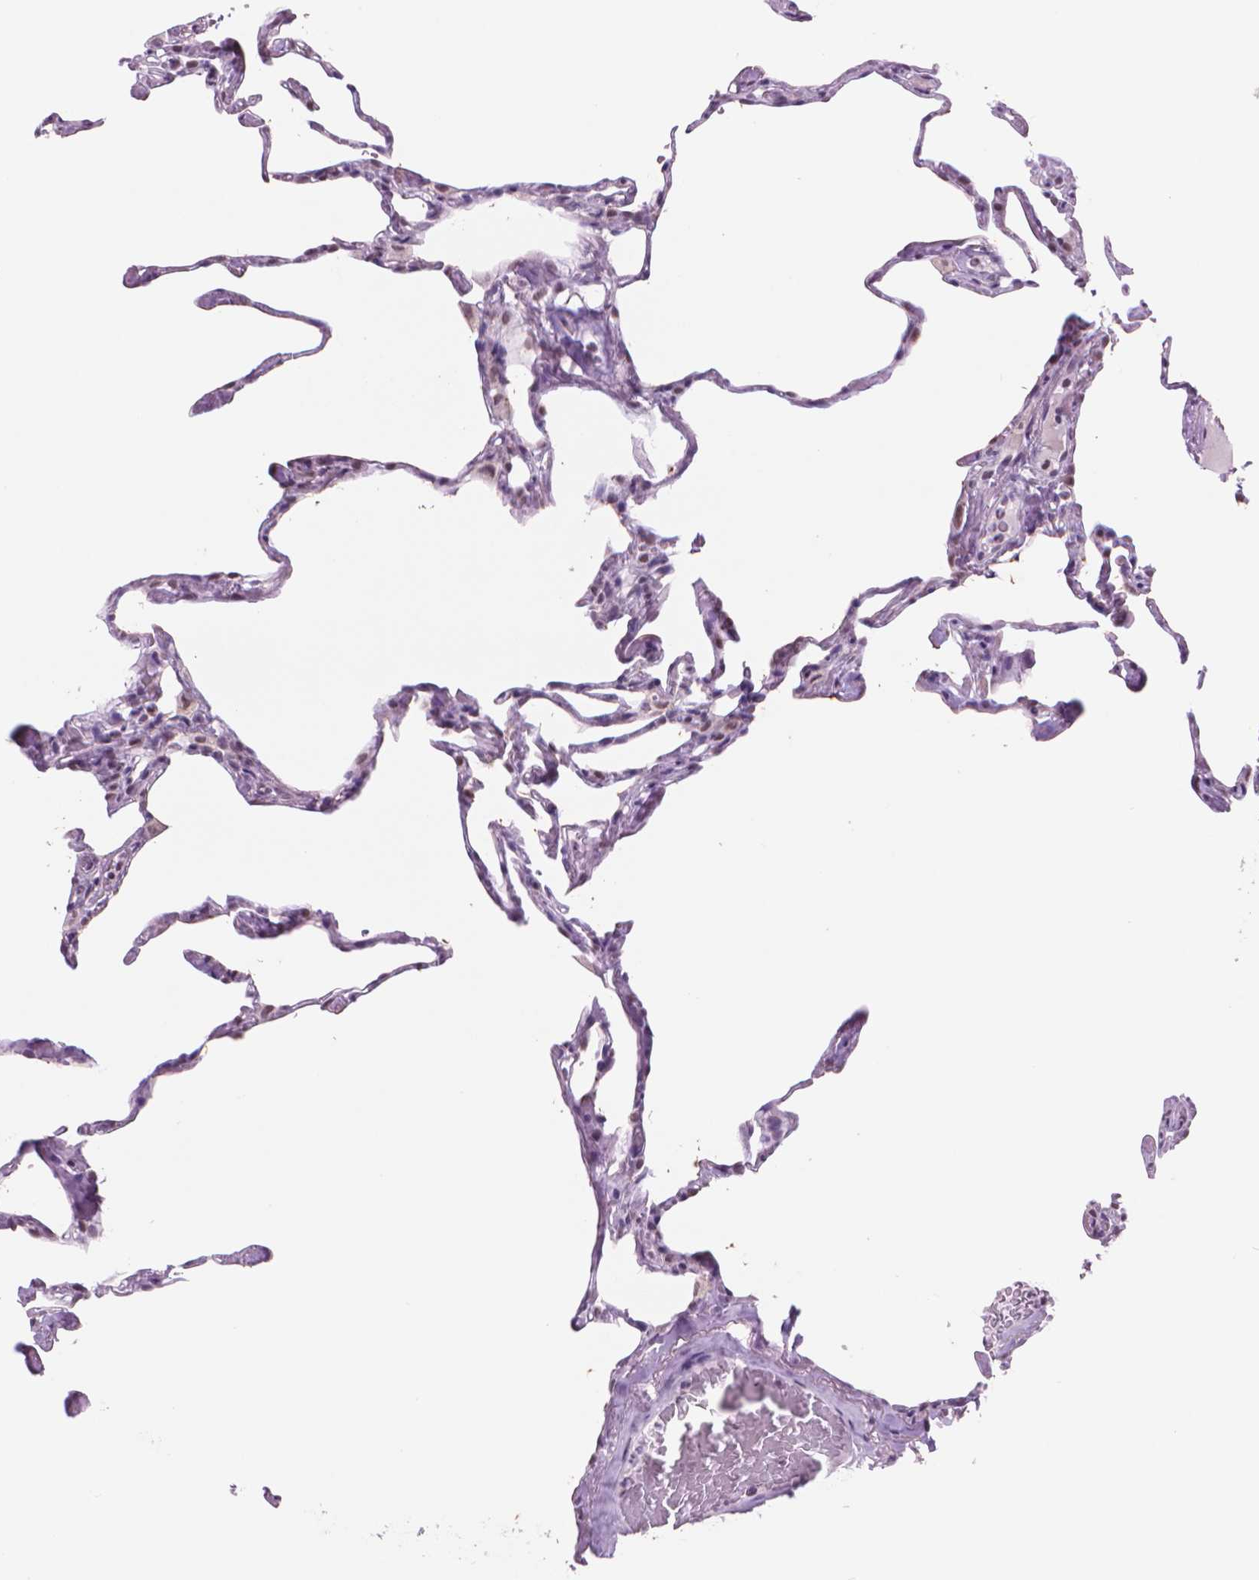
{"staining": {"intensity": "negative", "quantity": "none", "location": "none"}, "tissue": "lung", "cell_type": "Alveolar cells", "image_type": "normal", "snomed": [{"axis": "morphology", "description": "Normal tissue, NOS"}, {"axis": "topography", "description": "Lung"}], "caption": "Immunohistochemistry (IHC) histopathology image of benign human lung stained for a protein (brown), which displays no staining in alveolar cells.", "gene": "POLR3D", "patient": {"sex": "male", "age": 65}}